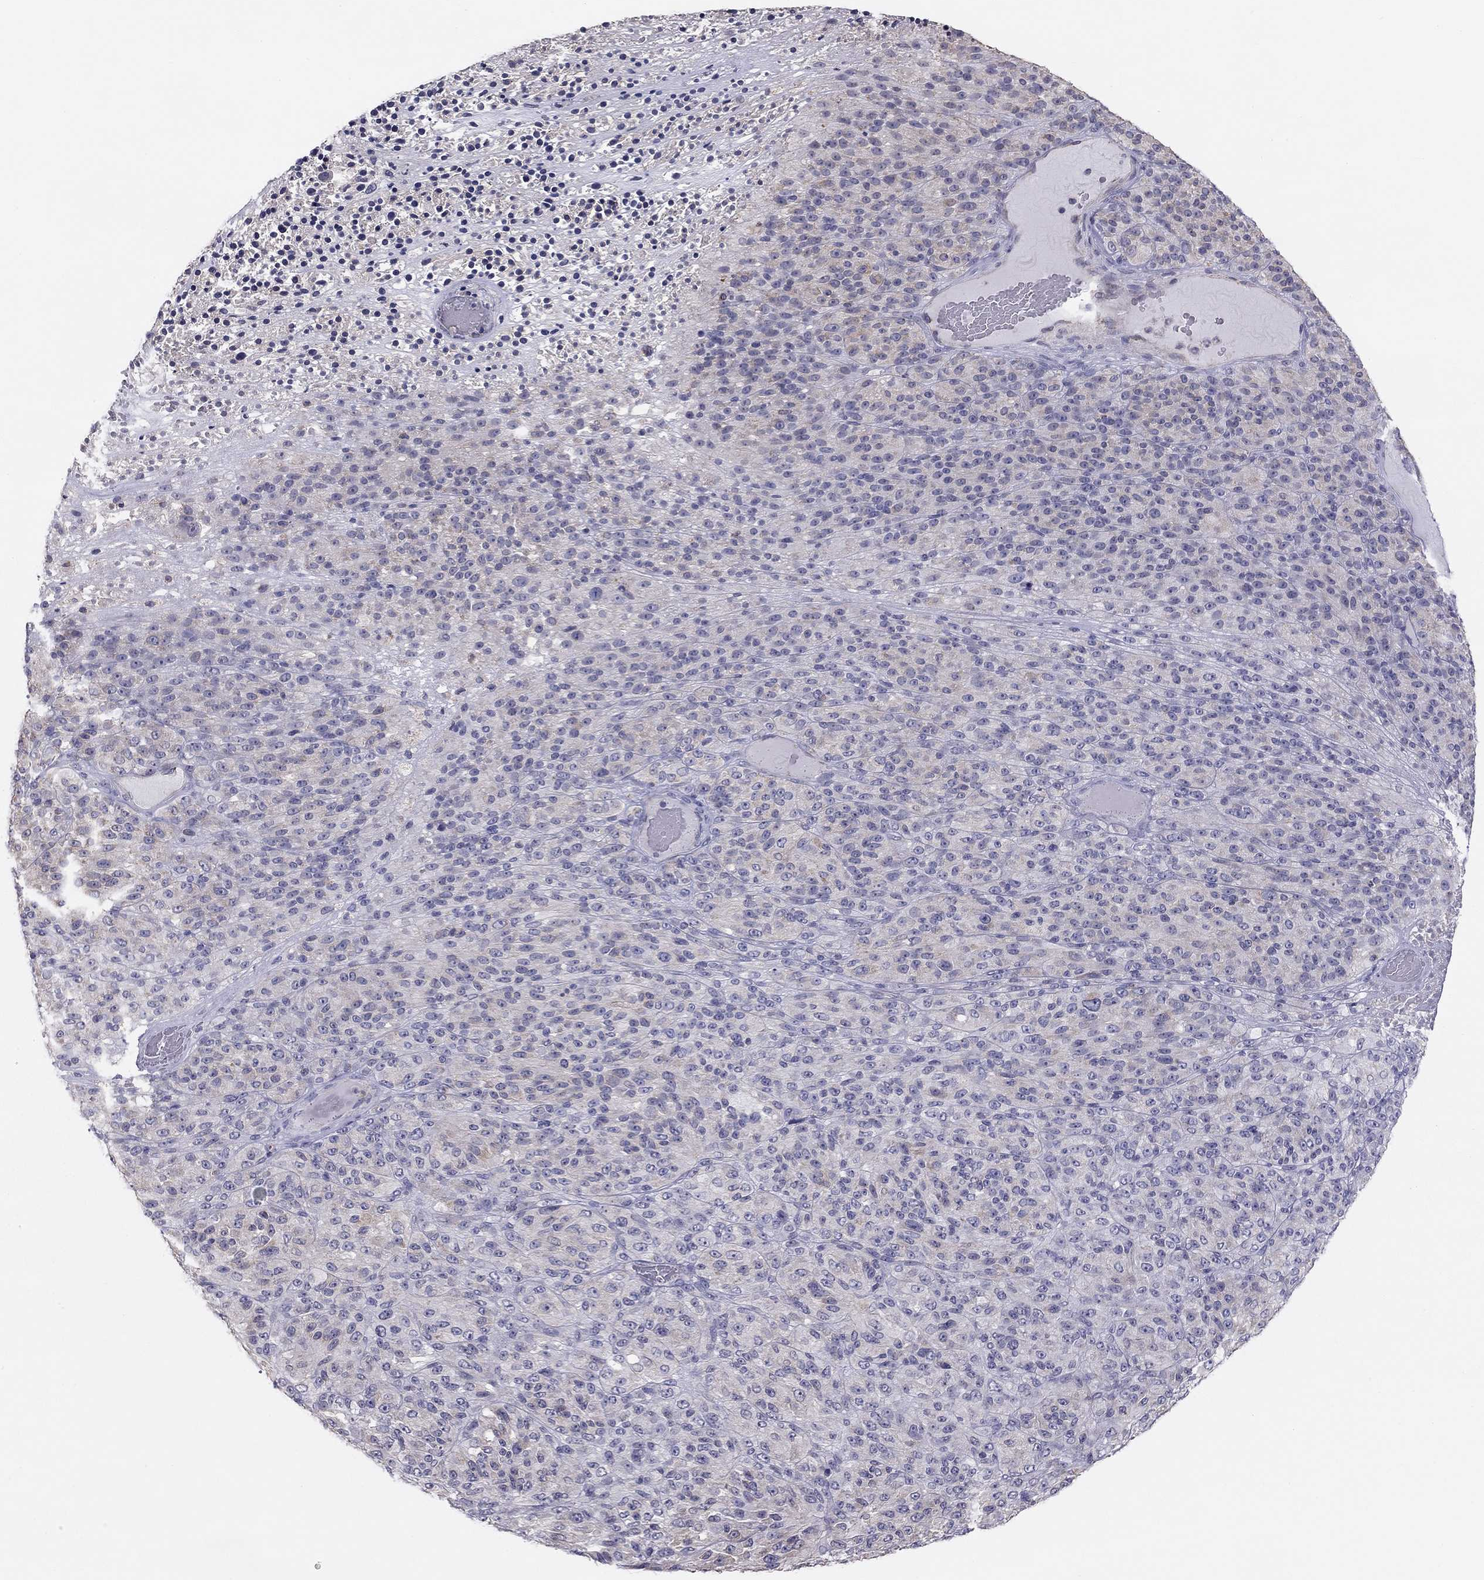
{"staining": {"intensity": "negative", "quantity": "none", "location": "none"}, "tissue": "melanoma", "cell_type": "Tumor cells", "image_type": "cancer", "snomed": [{"axis": "morphology", "description": "Malignant melanoma, Metastatic site"}, {"axis": "topography", "description": "Brain"}], "caption": "IHC of malignant melanoma (metastatic site) displays no staining in tumor cells.", "gene": "LRIT3", "patient": {"sex": "female", "age": 56}}